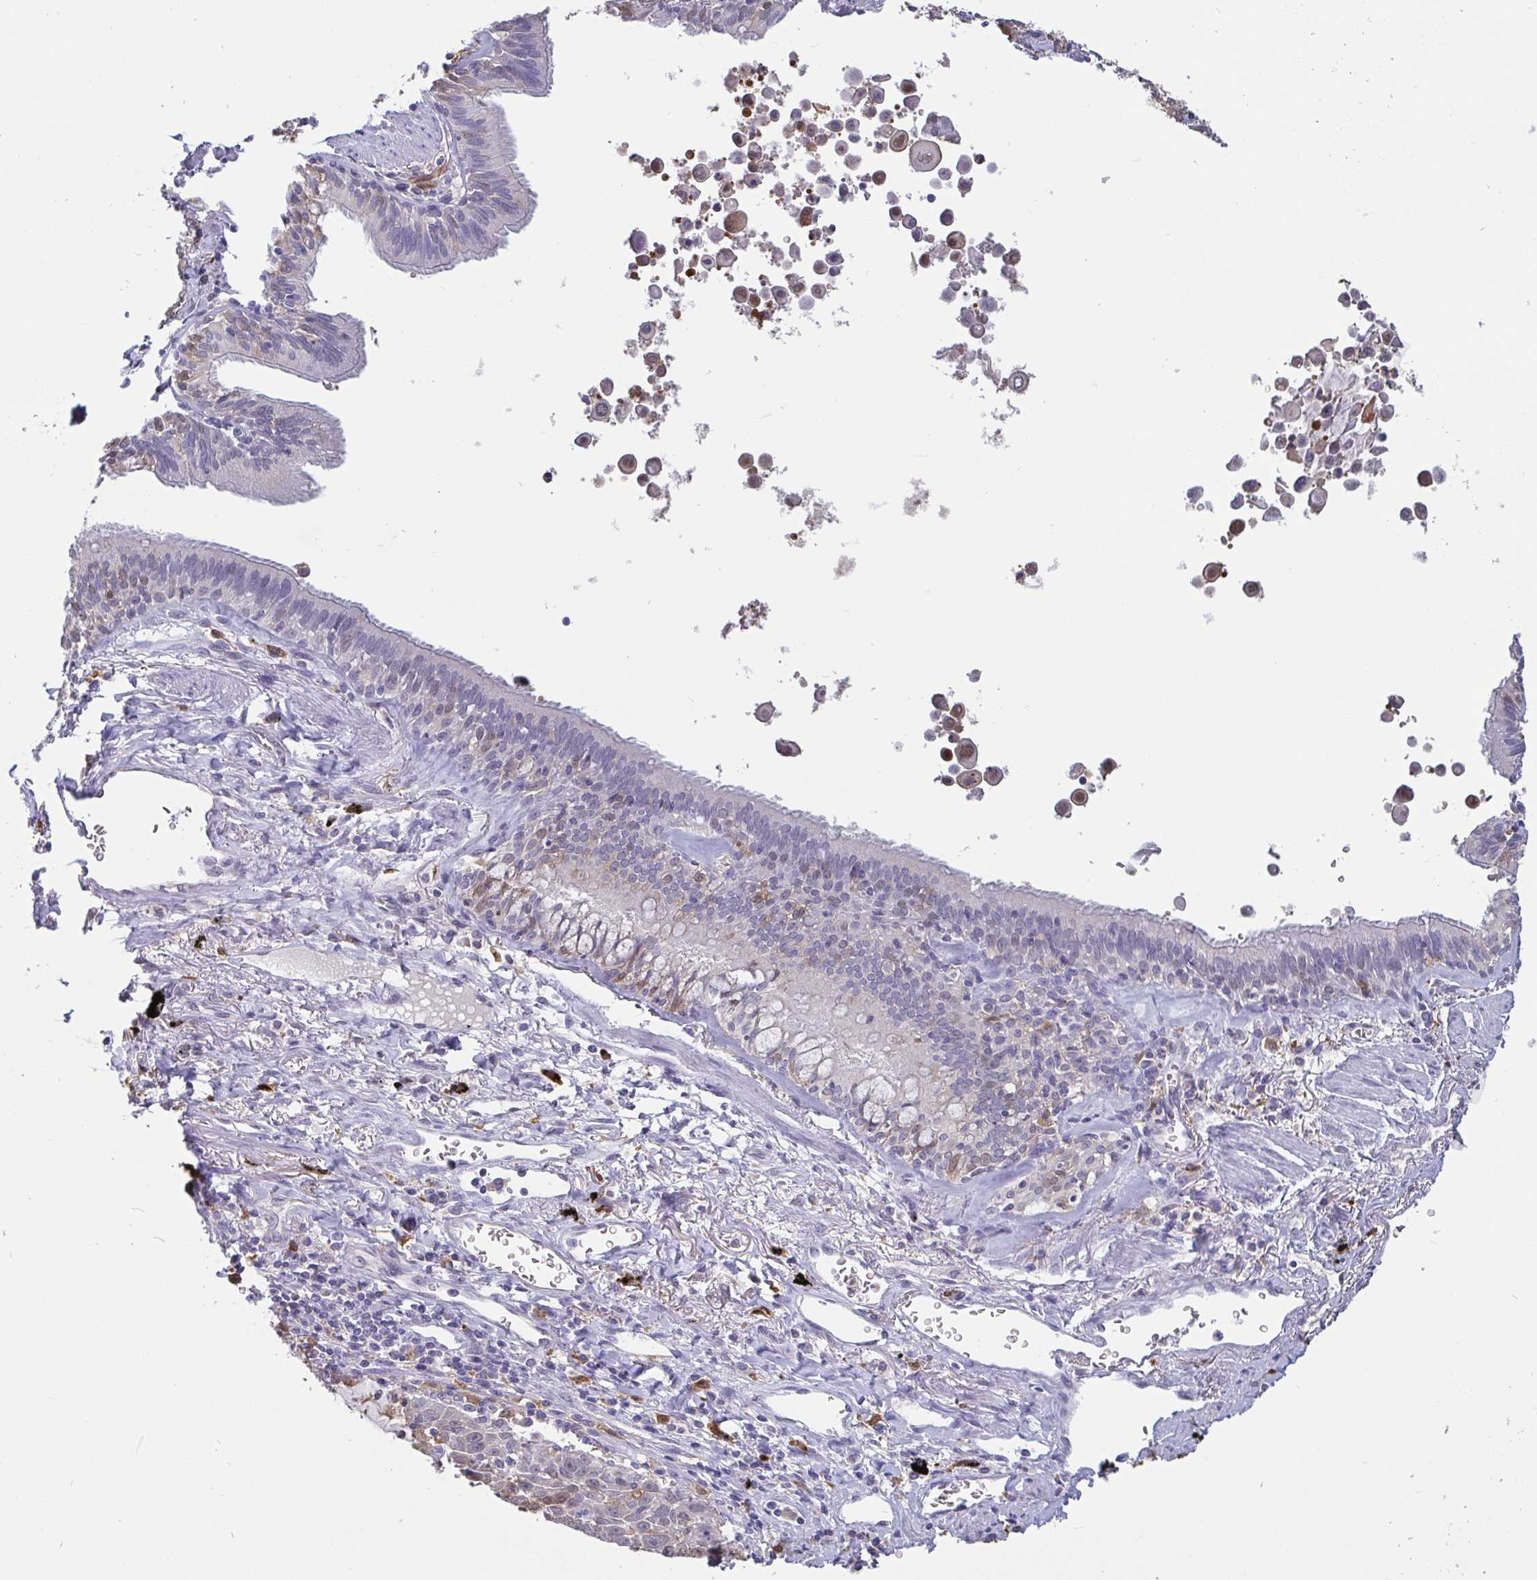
{"staining": {"intensity": "weak", "quantity": "25%-75%", "location": "nuclear"}, "tissue": "lung cancer", "cell_type": "Tumor cells", "image_type": "cancer", "snomed": [{"axis": "morphology", "description": "Squamous cell carcinoma, NOS"}, {"axis": "morphology", "description": "Squamous cell carcinoma, metastatic, NOS"}, {"axis": "topography", "description": "Lymph node"}, {"axis": "topography", "description": "Lung"}], "caption": "Protein analysis of metastatic squamous cell carcinoma (lung) tissue displays weak nuclear staining in approximately 25%-75% of tumor cells.", "gene": "IDH1", "patient": {"sex": "female", "age": 62}}